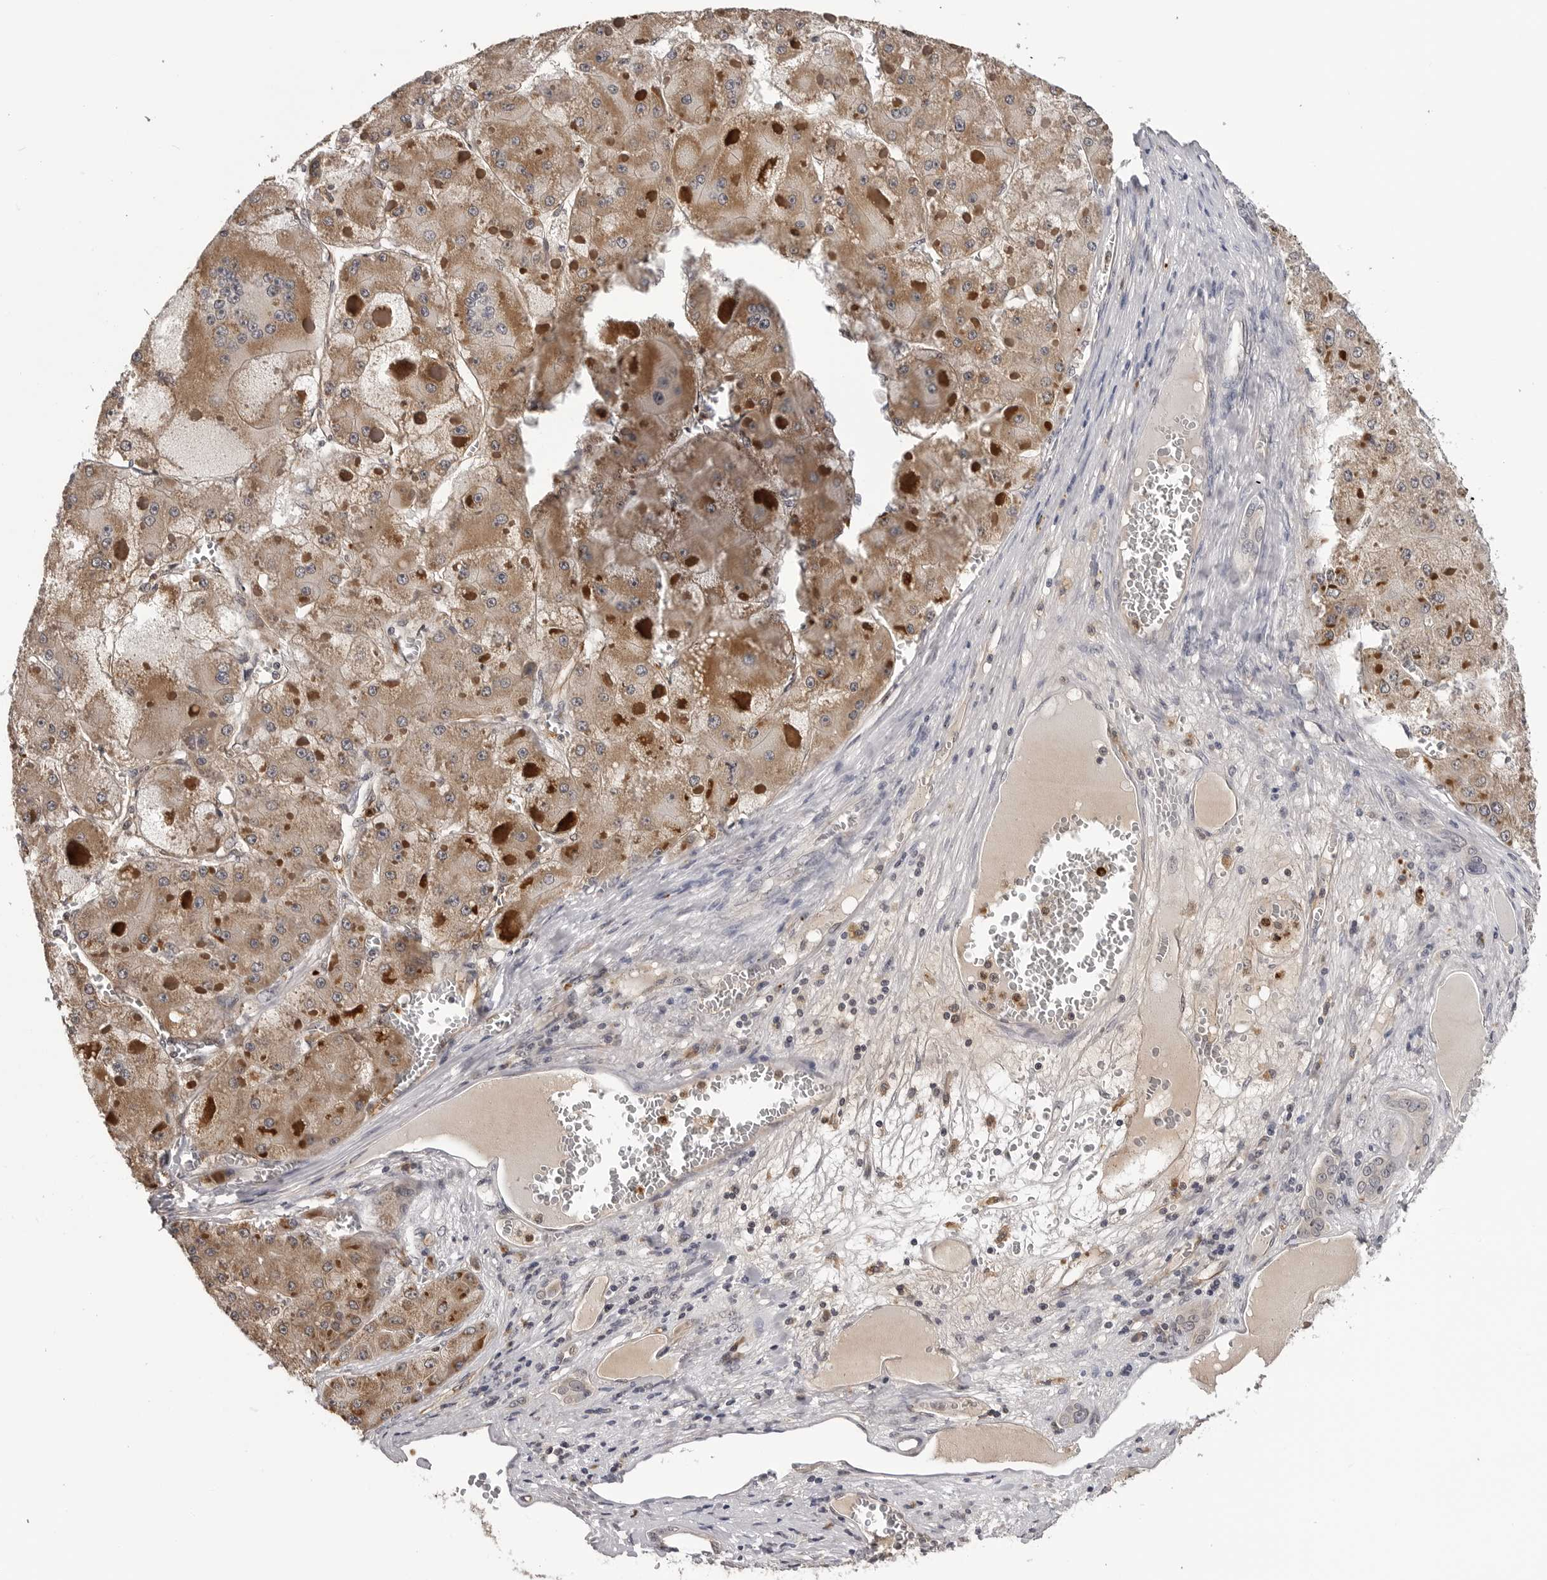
{"staining": {"intensity": "moderate", "quantity": ">75%", "location": "cytoplasmic/membranous"}, "tissue": "liver cancer", "cell_type": "Tumor cells", "image_type": "cancer", "snomed": [{"axis": "morphology", "description": "Carcinoma, Hepatocellular, NOS"}, {"axis": "topography", "description": "Liver"}], "caption": "Immunohistochemical staining of liver cancer (hepatocellular carcinoma) displays moderate cytoplasmic/membranous protein expression in approximately >75% of tumor cells. (Brightfield microscopy of DAB IHC at high magnification).", "gene": "TRMT13", "patient": {"sex": "female", "age": 73}}